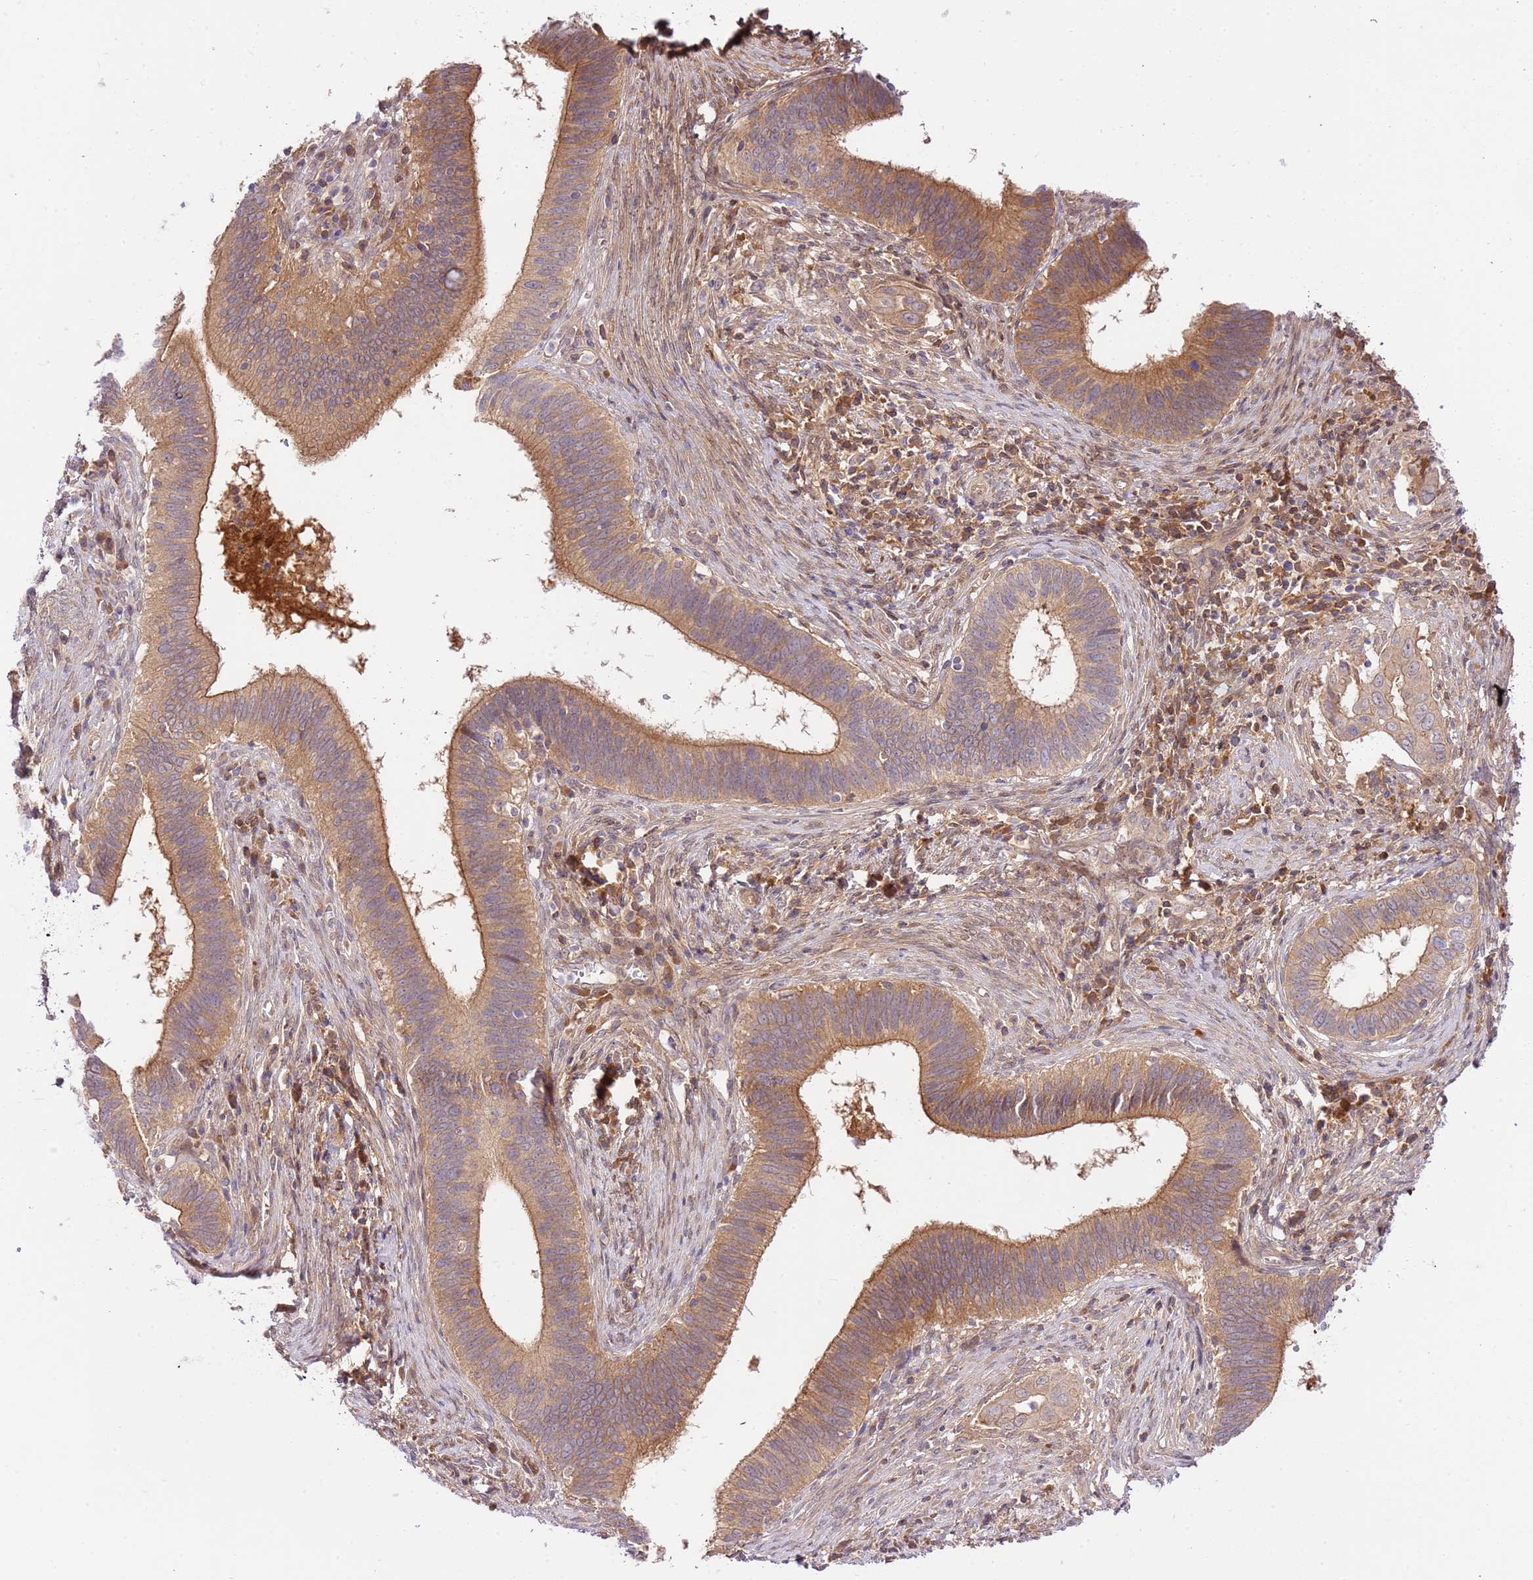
{"staining": {"intensity": "moderate", "quantity": ">75%", "location": "cytoplasmic/membranous"}, "tissue": "cervical cancer", "cell_type": "Tumor cells", "image_type": "cancer", "snomed": [{"axis": "morphology", "description": "Adenocarcinoma, NOS"}, {"axis": "topography", "description": "Cervix"}], "caption": "Cervical adenocarcinoma stained with a protein marker displays moderate staining in tumor cells.", "gene": "C8G", "patient": {"sex": "female", "age": 42}}